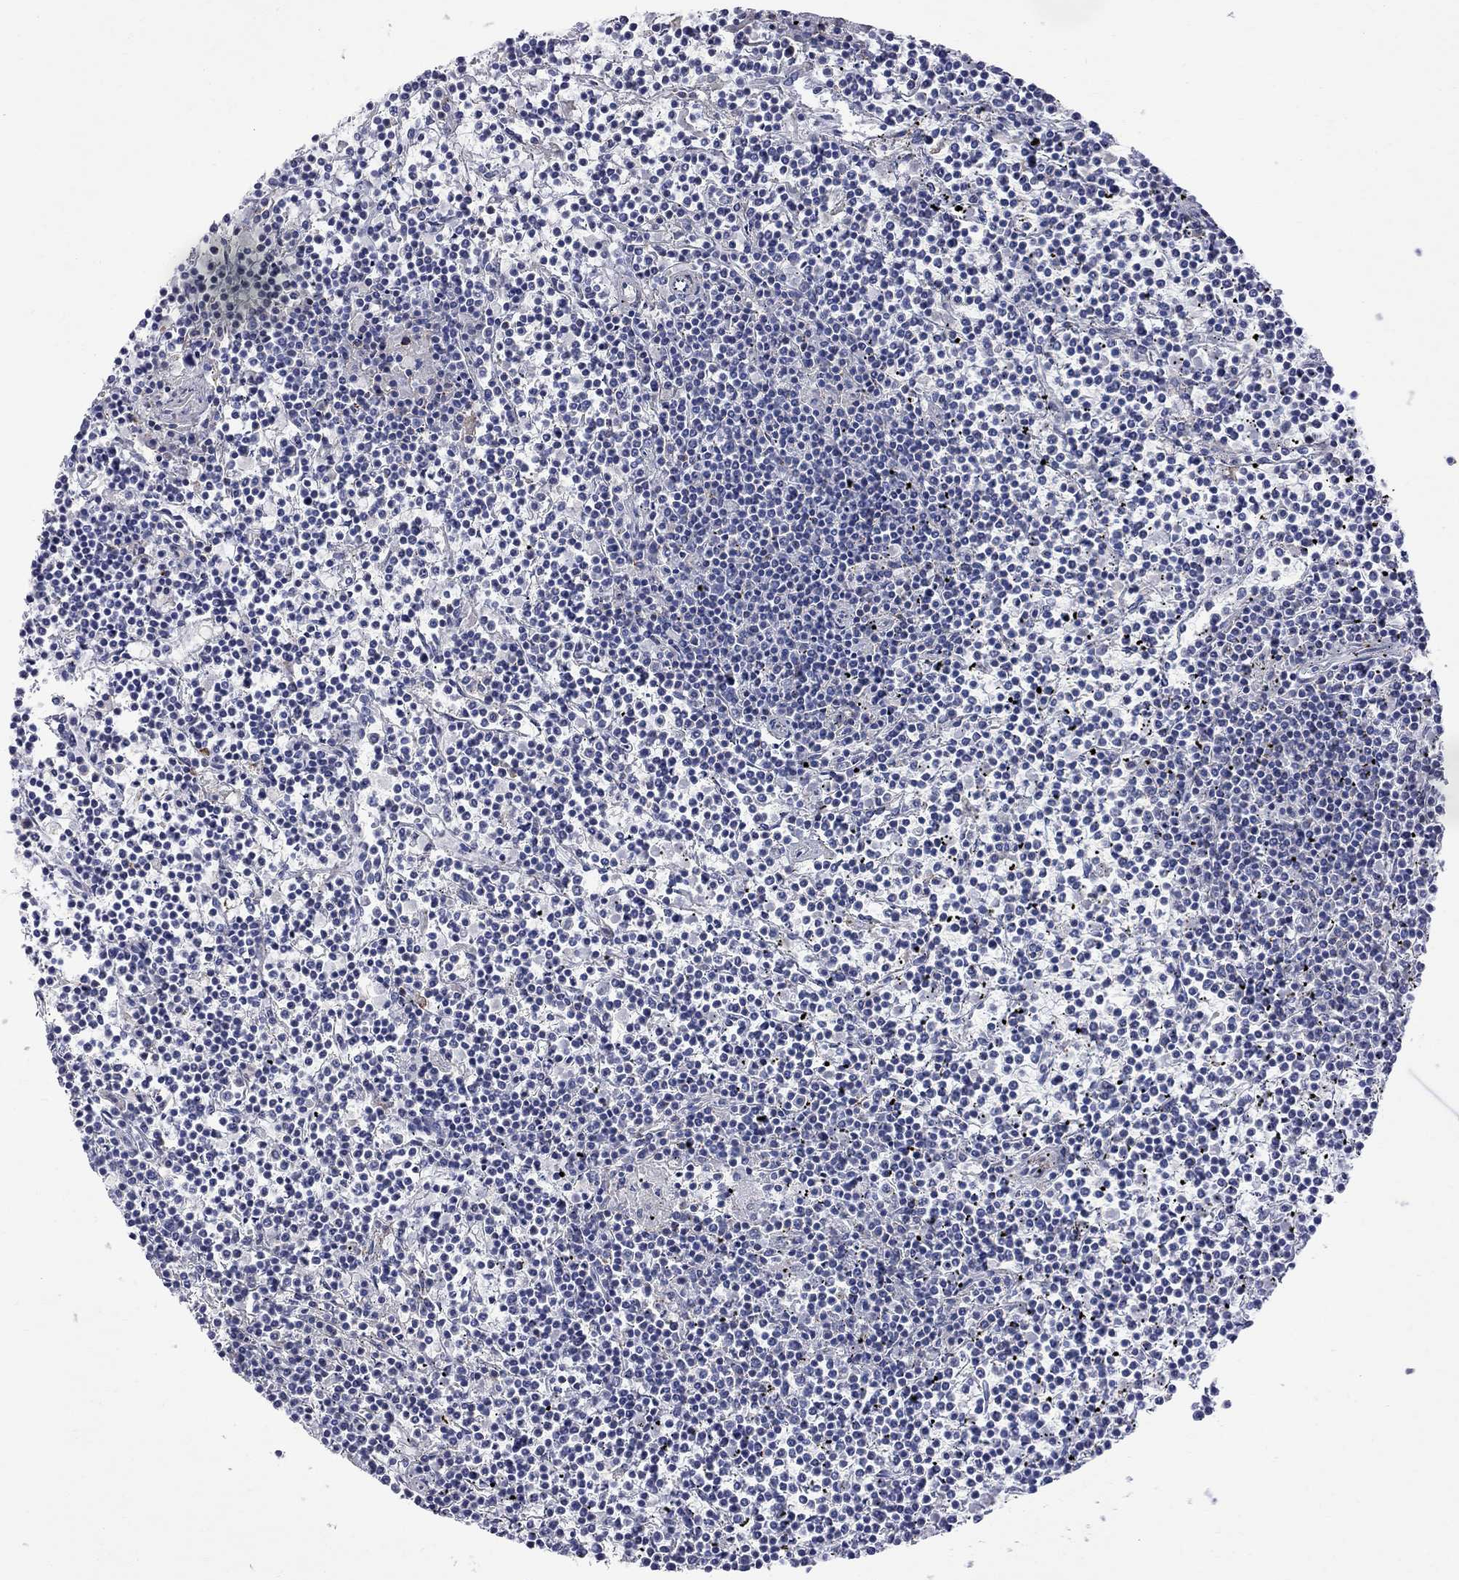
{"staining": {"intensity": "negative", "quantity": "none", "location": "none"}, "tissue": "lymphoma", "cell_type": "Tumor cells", "image_type": "cancer", "snomed": [{"axis": "morphology", "description": "Malignant lymphoma, non-Hodgkin's type, Low grade"}, {"axis": "topography", "description": "Spleen"}], "caption": "This is a histopathology image of immunohistochemistry staining of lymphoma, which shows no staining in tumor cells.", "gene": "S100A3", "patient": {"sex": "female", "age": 19}}